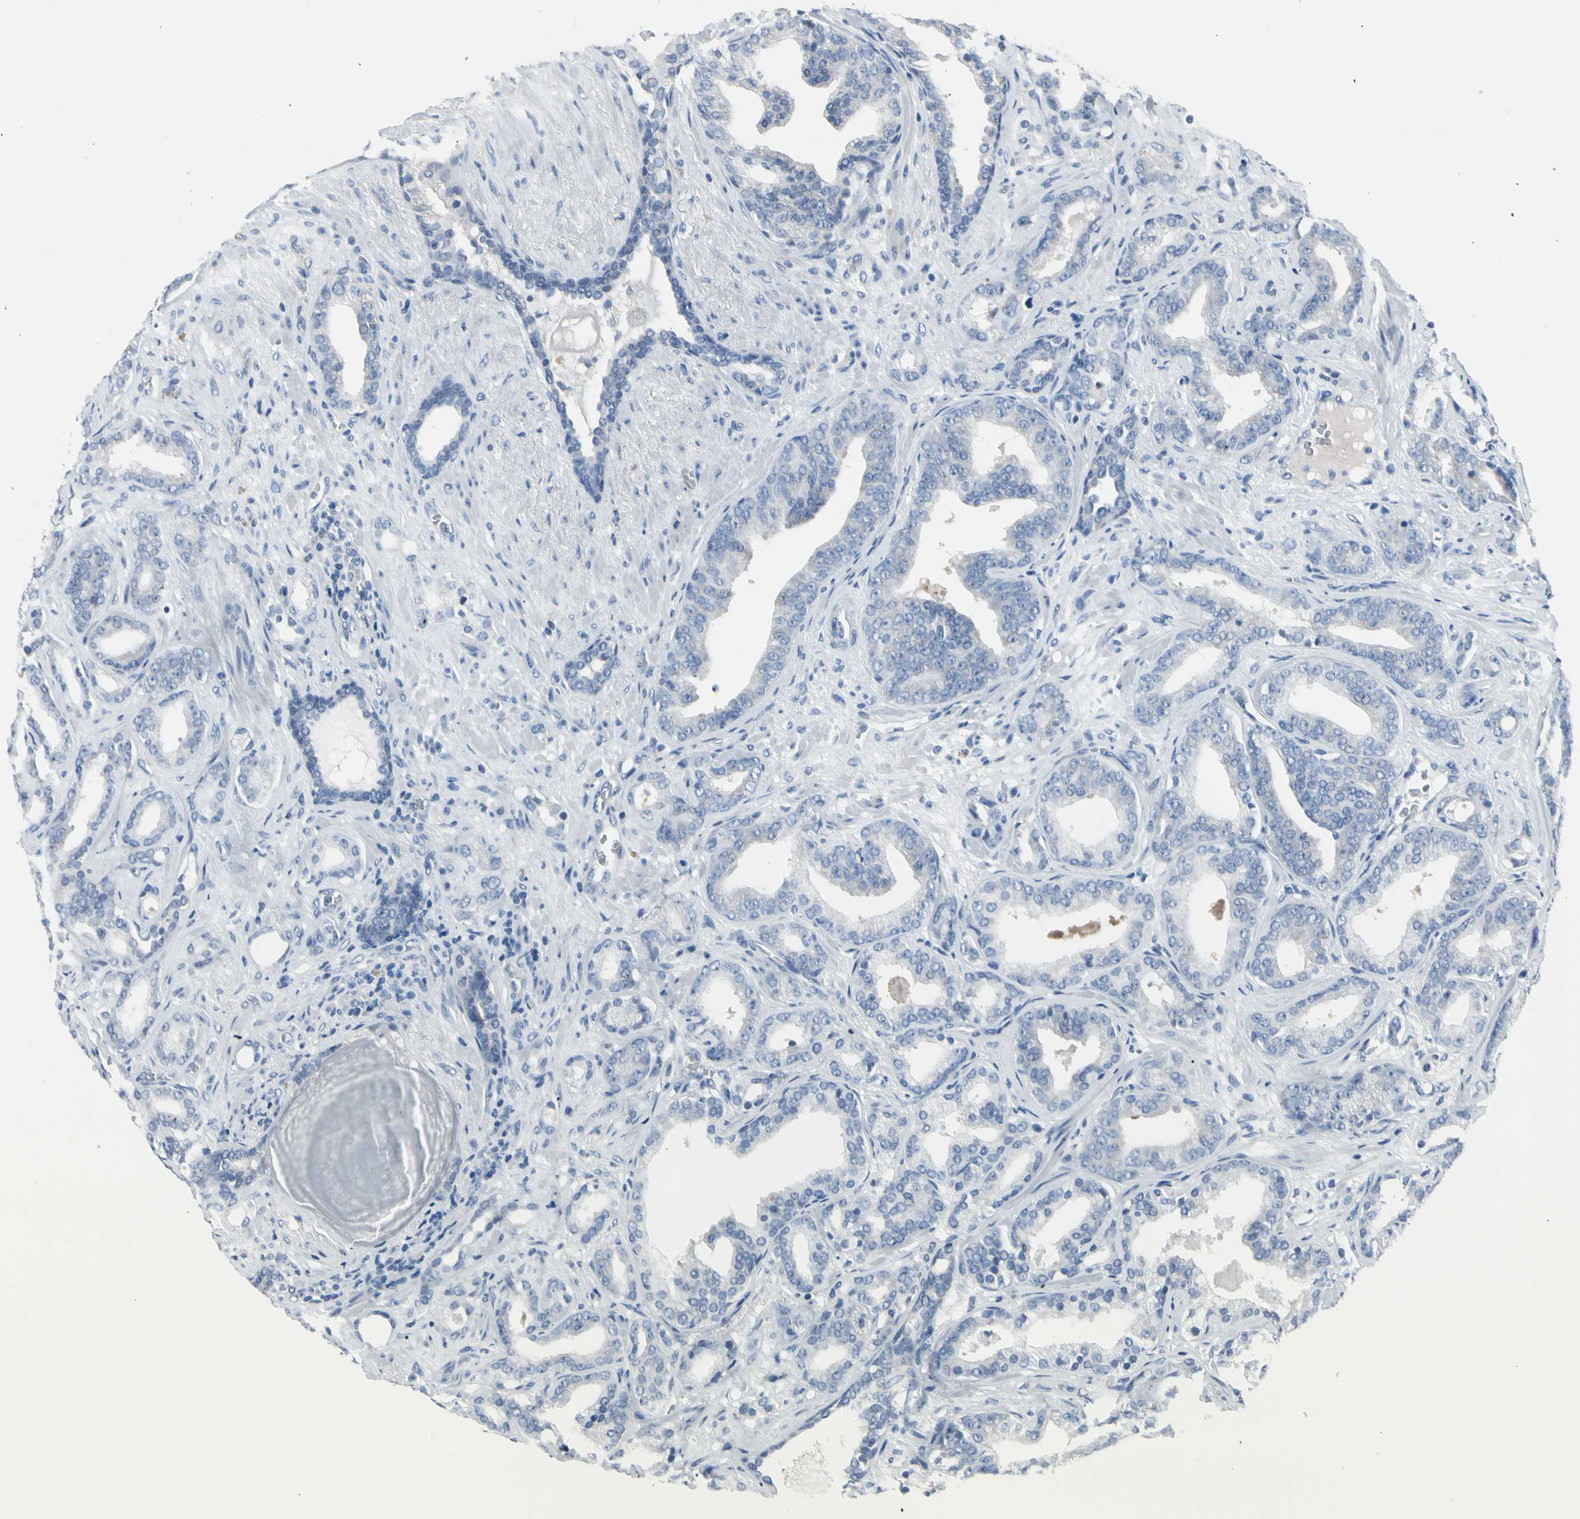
{"staining": {"intensity": "negative", "quantity": "none", "location": "none"}, "tissue": "prostate cancer", "cell_type": "Tumor cells", "image_type": "cancer", "snomed": [{"axis": "morphology", "description": "Adenocarcinoma, Low grade"}, {"axis": "topography", "description": "Prostate"}], "caption": "There is no significant staining in tumor cells of prostate cancer (low-grade adenocarcinoma).", "gene": "TPO", "patient": {"sex": "male", "age": 63}}